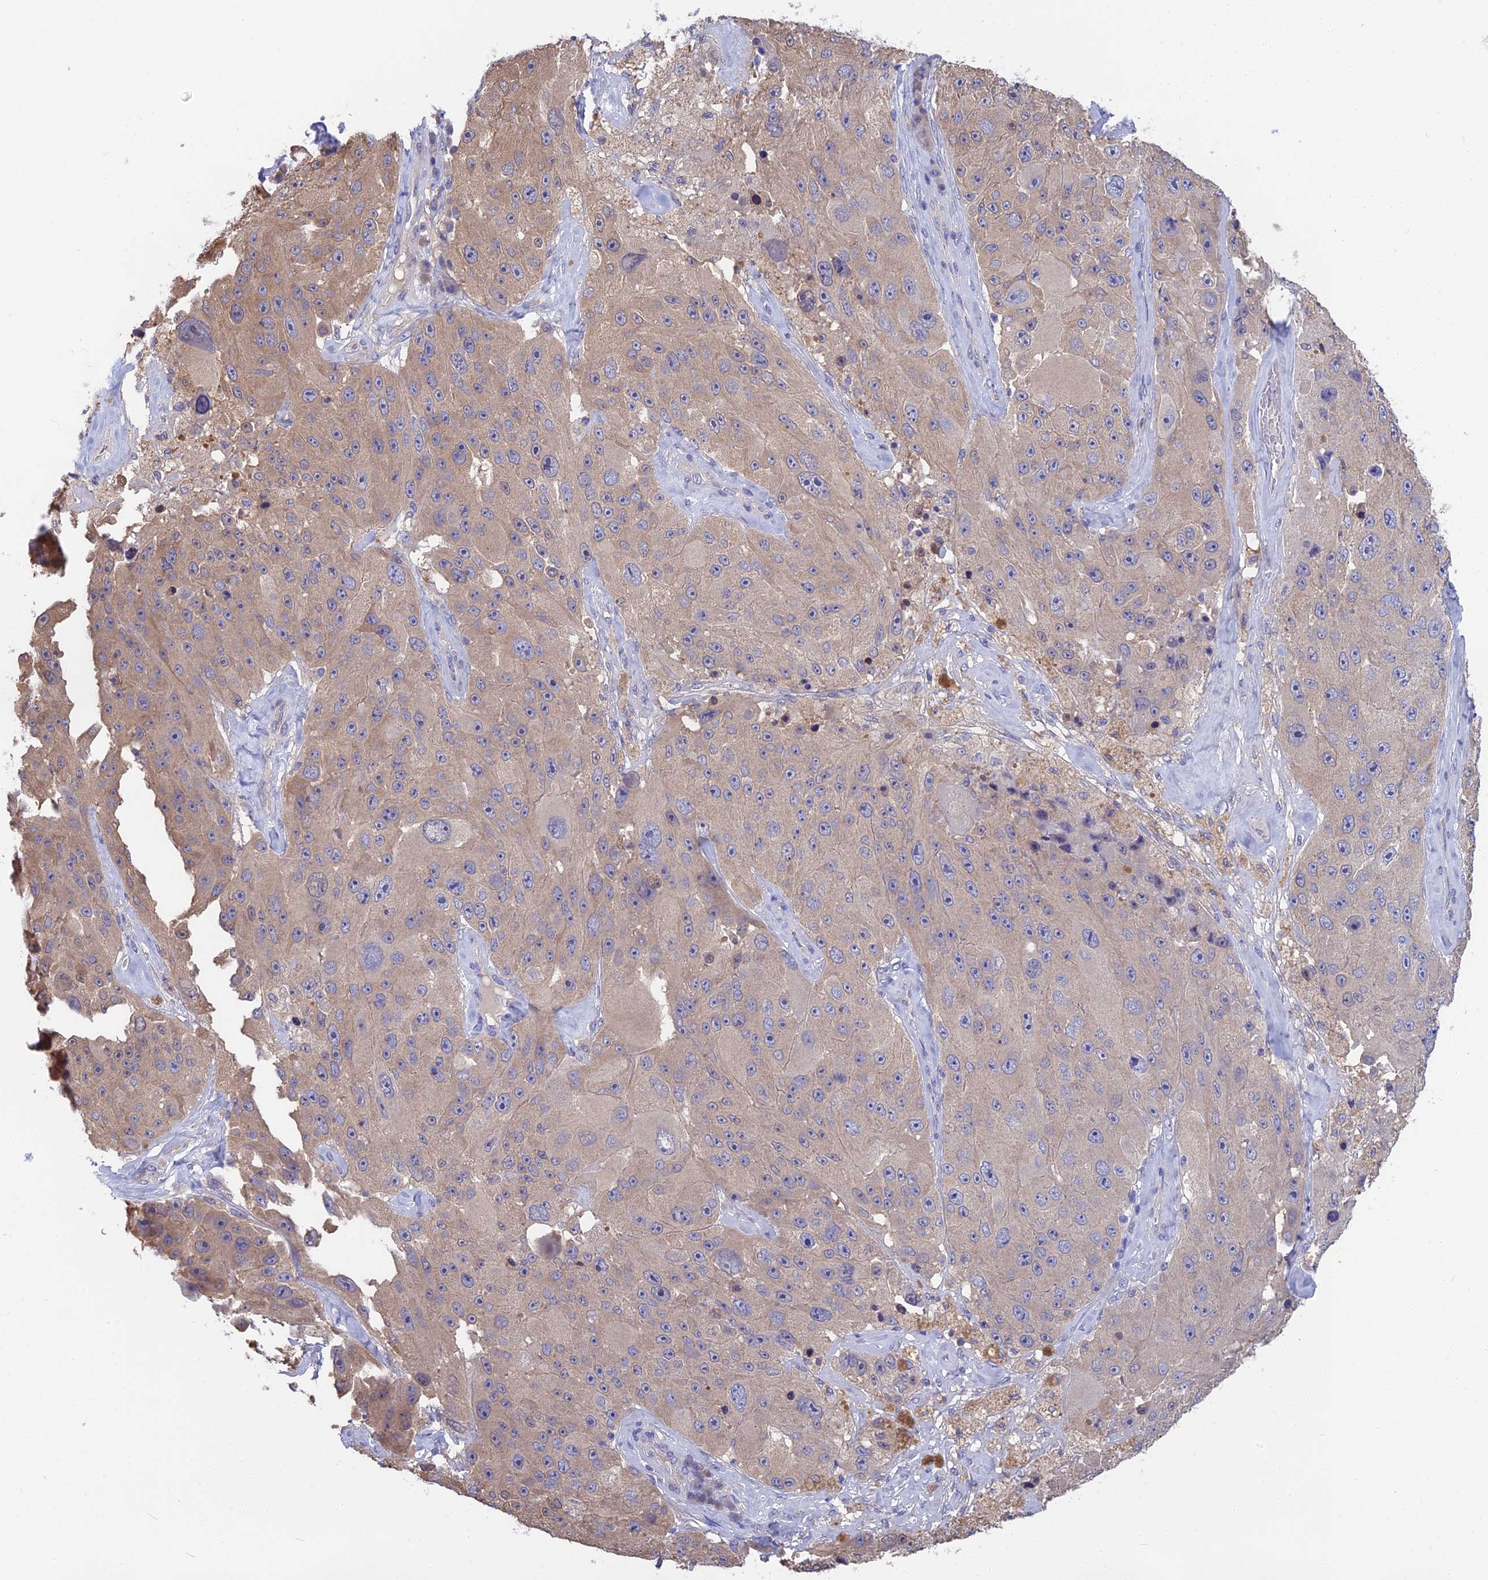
{"staining": {"intensity": "negative", "quantity": "none", "location": "none"}, "tissue": "melanoma", "cell_type": "Tumor cells", "image_type": "cancer", "snomed": [{"axis": "morphology", "description": "Malignant melanoma, Metastatic site"}, {"axis": "topography", "description": "Lymph node"}], "caption": "High power microscopy photomicrograph of an IHC histopathology image of melanoma, revealing no significant positivity in tumor cells.", "gene": "SNAP91", "patient": {"sex": "male", "age": 62}}